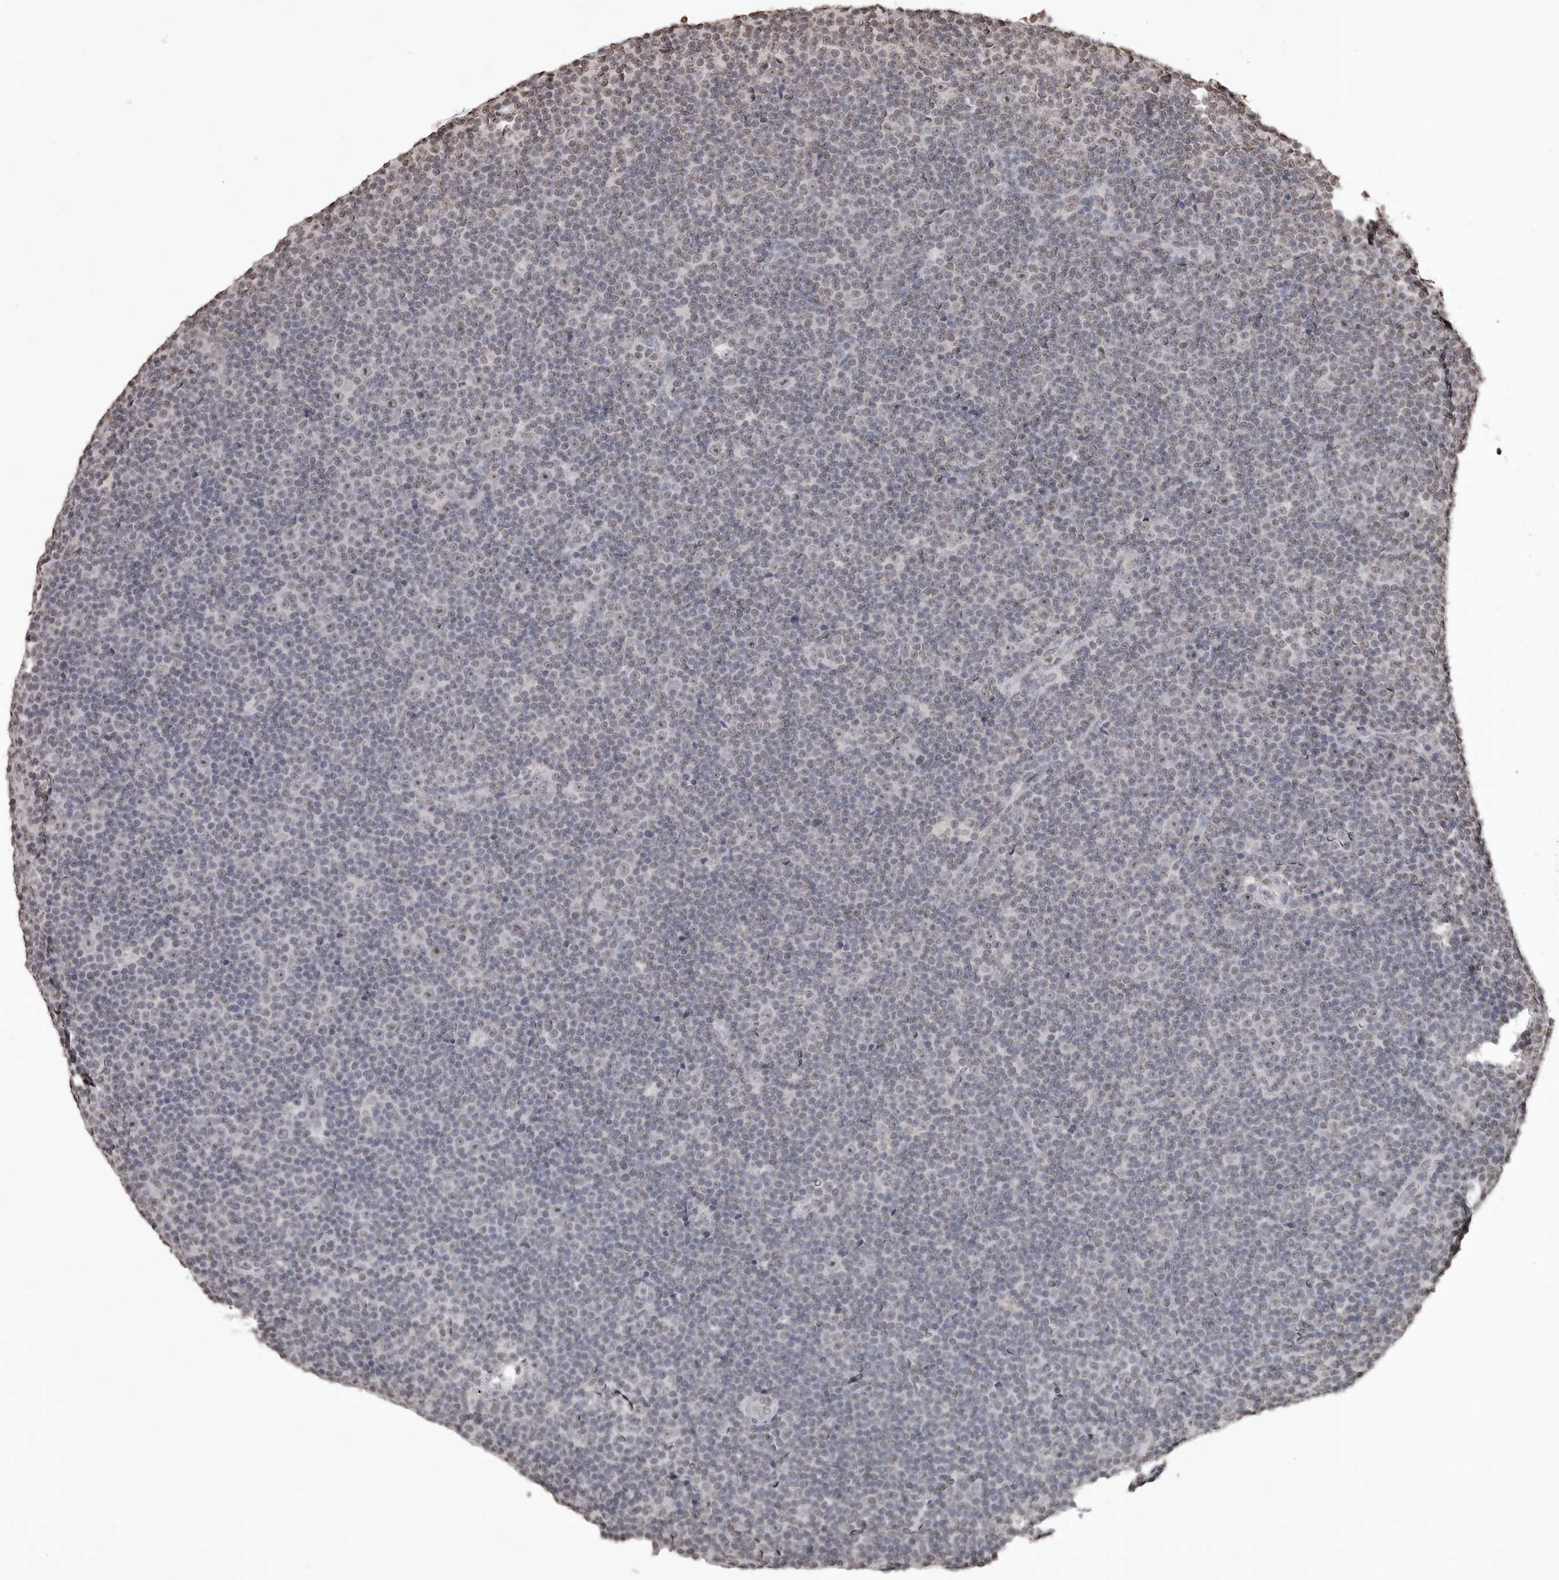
{"staining": {"intensity": "negative", "quantity": "none", "location": "none"}, "tissue": "lymphoma", "cell_type": "Tumor cells", "image_type": "cancer", "snomed": [{"axis": "morphology", "description": "Malignant lymphoma, non-Hodgkin's type, Low grade"}, {"axis": "topography", "description": "Lymph node"}], "caption": "There is no significant positivity in tumor cells of malignant lymphoma, non-Hodgkin's type (low-grade). (Brightfield microscopy of DAB (3,3'-diaminobenzidine) immunohistochemistry (IHC) at high magnification).", "gene": "WDR45", "patient": {"sex": "female", "age": 67}}